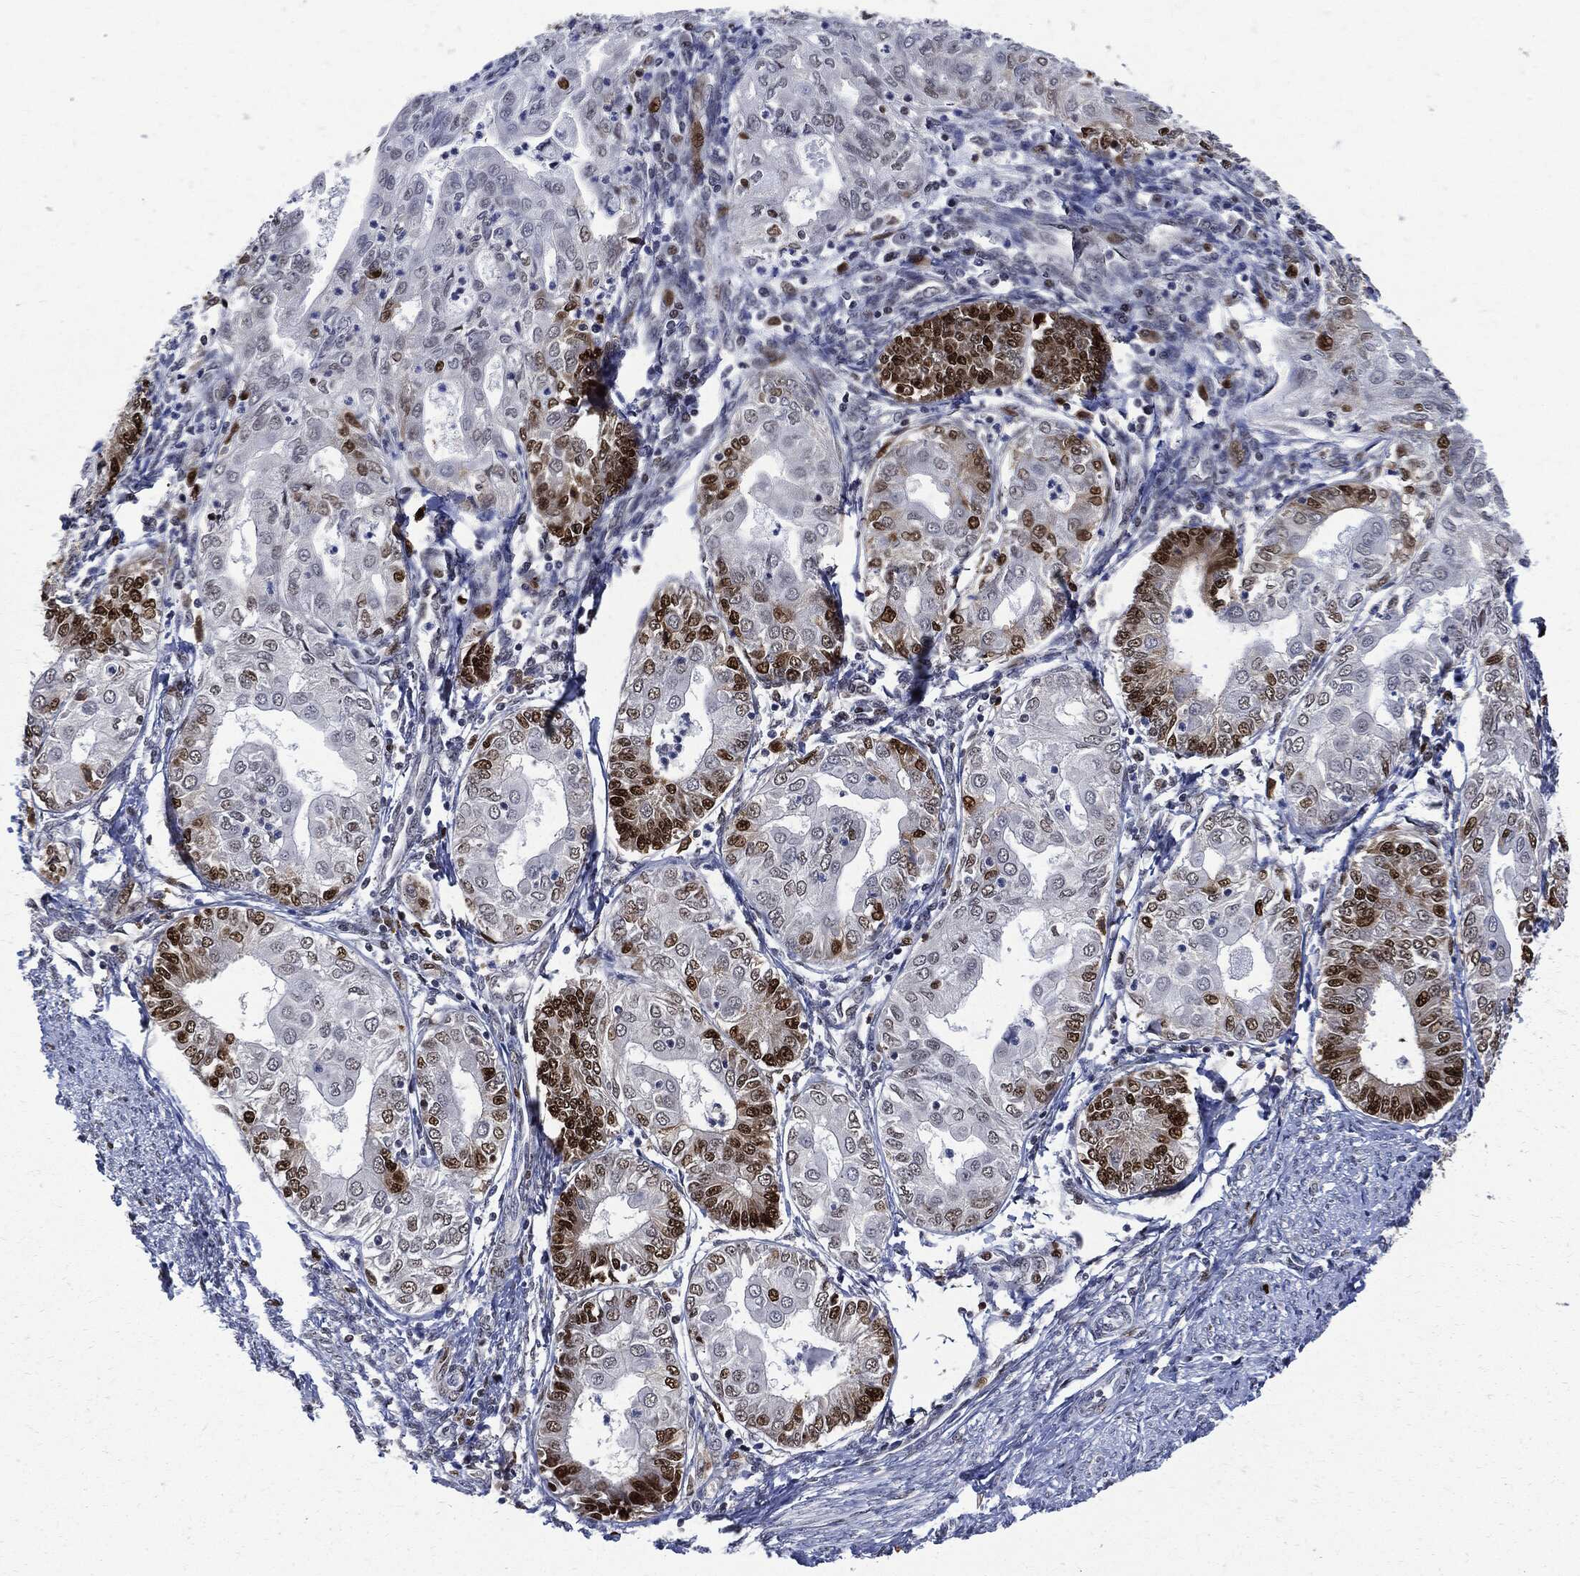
{"staining": {"intensity": "strong", "quantity": "<25%", "location": "nuclear"}, "tissue": "endometrial cancer", "cell_type": "Tumor cells", "image_type": "cancer", "snomed": [{"axis": "morphology", "description": "Adenocarcinoma, NOS"}, {"axis": "topography", "description": "Endometrium"}], "caption": "Endometrial cancer was stained to show a protein in brown. There is medium levels of strong nuclear expression in approximately <25% of tumor cells.", "gene": "PCNA", "patient": {"sex": "female", "age": 68}}